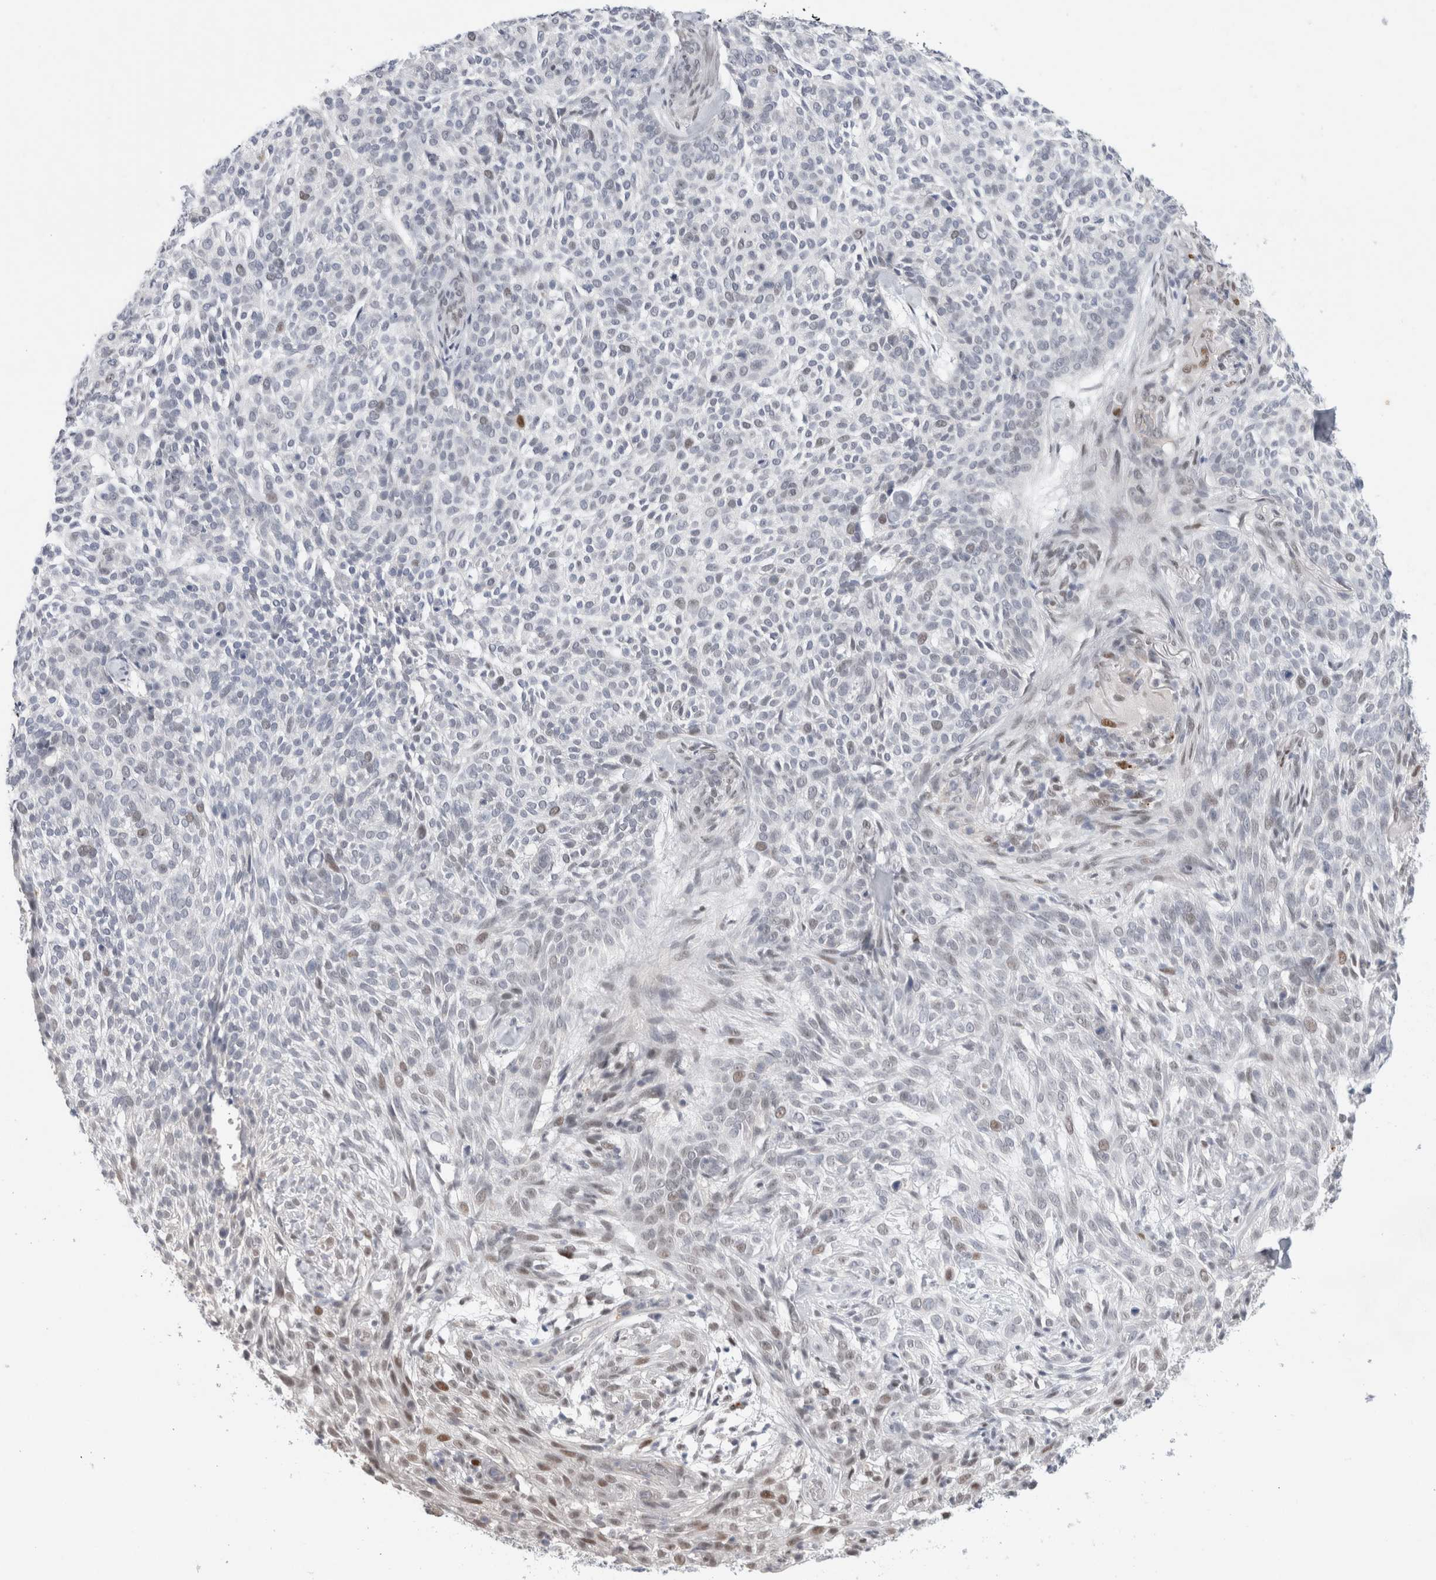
{"staining": {"intensity": "negative", "quantity": "none", "location": "none"}, "tissue": "skin cancer", "cell_type": "Tumor cells", "image_type": "cancer", "snomed": [{"axis": "morphology", "description": "Basal cell carcinoma"}, {"axis": "topography", "description": "Skin"}], "caption": "Immunohistochemistry of skin basal cell carcinoma shows no positivity in tumor cells. (DAB (3,3'-diaminobenzidine) IHC visualized using brightfield microscopy, high magnification).", "gene": "KNL1", "patient": {"sex": "female", "age": 64}}